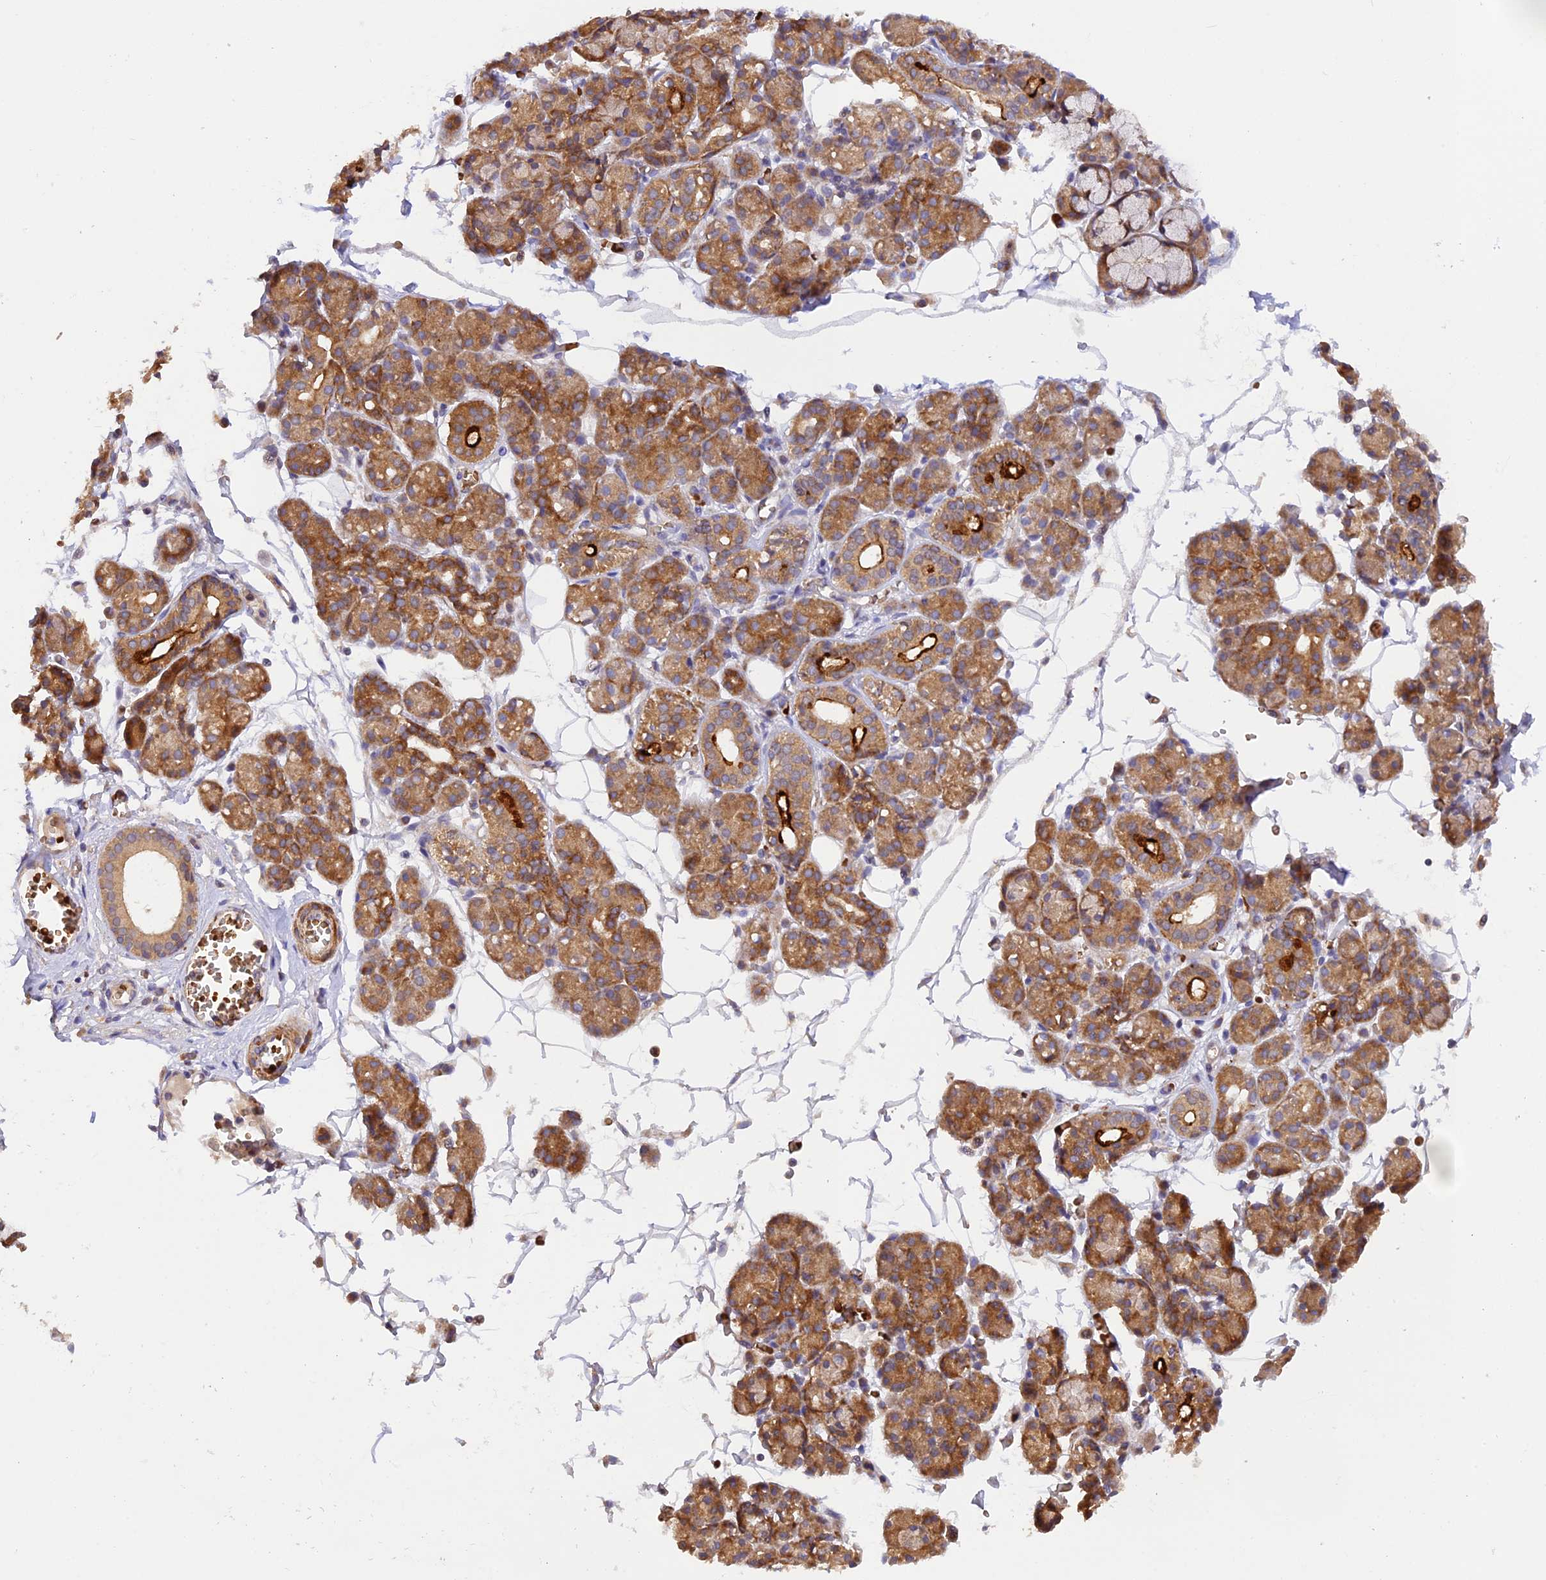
{"staining": {"intensity": "moderate", "quantity": ">75%", "location": "cytoplasmic/membranous"}, "tissue": "salivary gland", "cell_type": "Glandular cells", "image_type": "normal", "snomed": [{"axis": "morphology", "description": "Normal tissue, NOS"}, {"axis": "topography", "description": "Salivary gland"}], "caption": "There is medium levels of moderate cytoplasmic/membranous positivity in glandular cells of normal salivary gland, as demonstrated by immunohistochemical staining (brown color).", "gene": "WDFY4", "patient": {"sex": "male", "age": 63}}